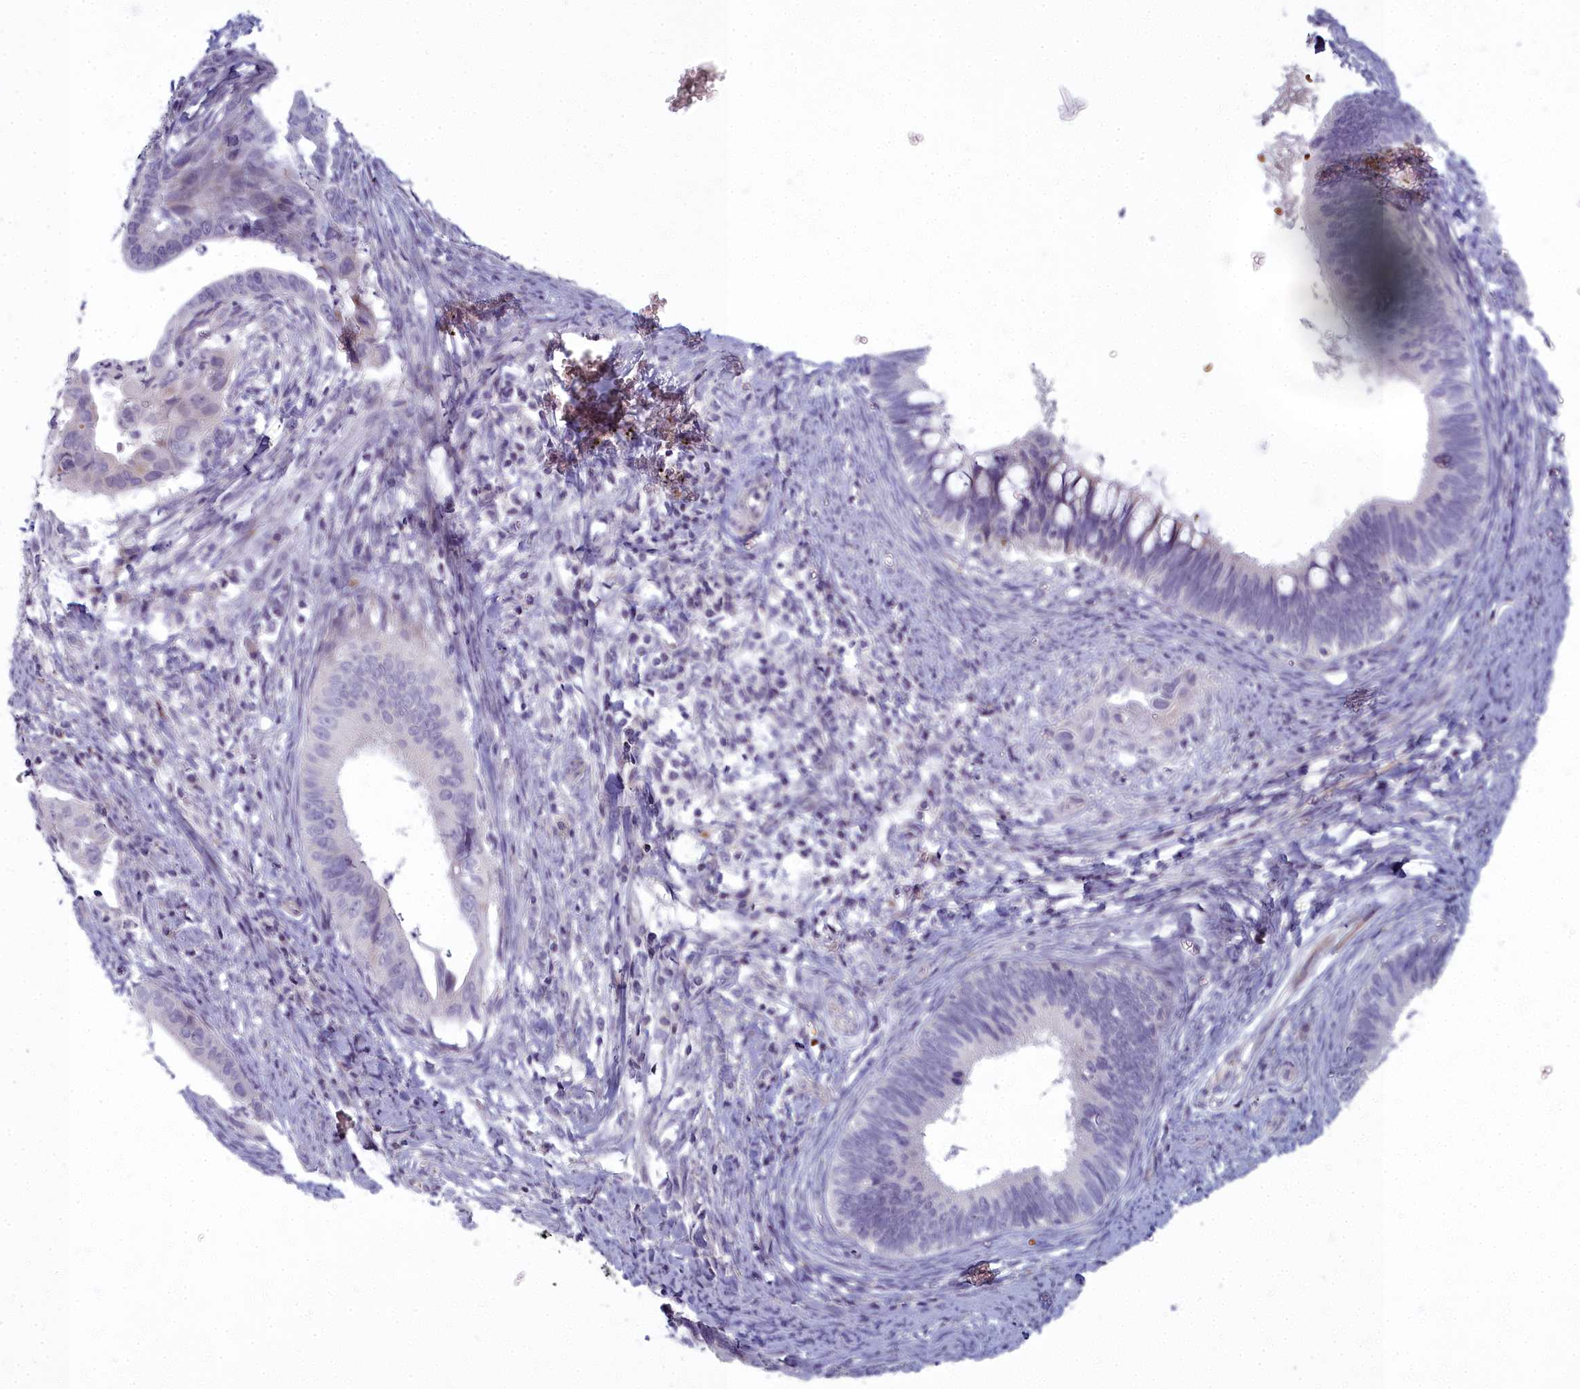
{"staining": {"intensity": "negative", "quantity": "none", "location": "none"}, "tissue": "cervical cancer", "cell_type": "Tumor cells", "image_type": "cancer", "snomed": [{"axis": "morphology", "description": "Adenocarcinoma, NOS"}, {"axis": "topography", "description": "Cervix"}], "caption": "Human cervical cancer (adenocarcinoma) stained for a protein using immunohistochemistry (IHC) displays no staining in tumor cells.", "gene": "ARL15", "patient": {"sex": "female", "age": 42}}